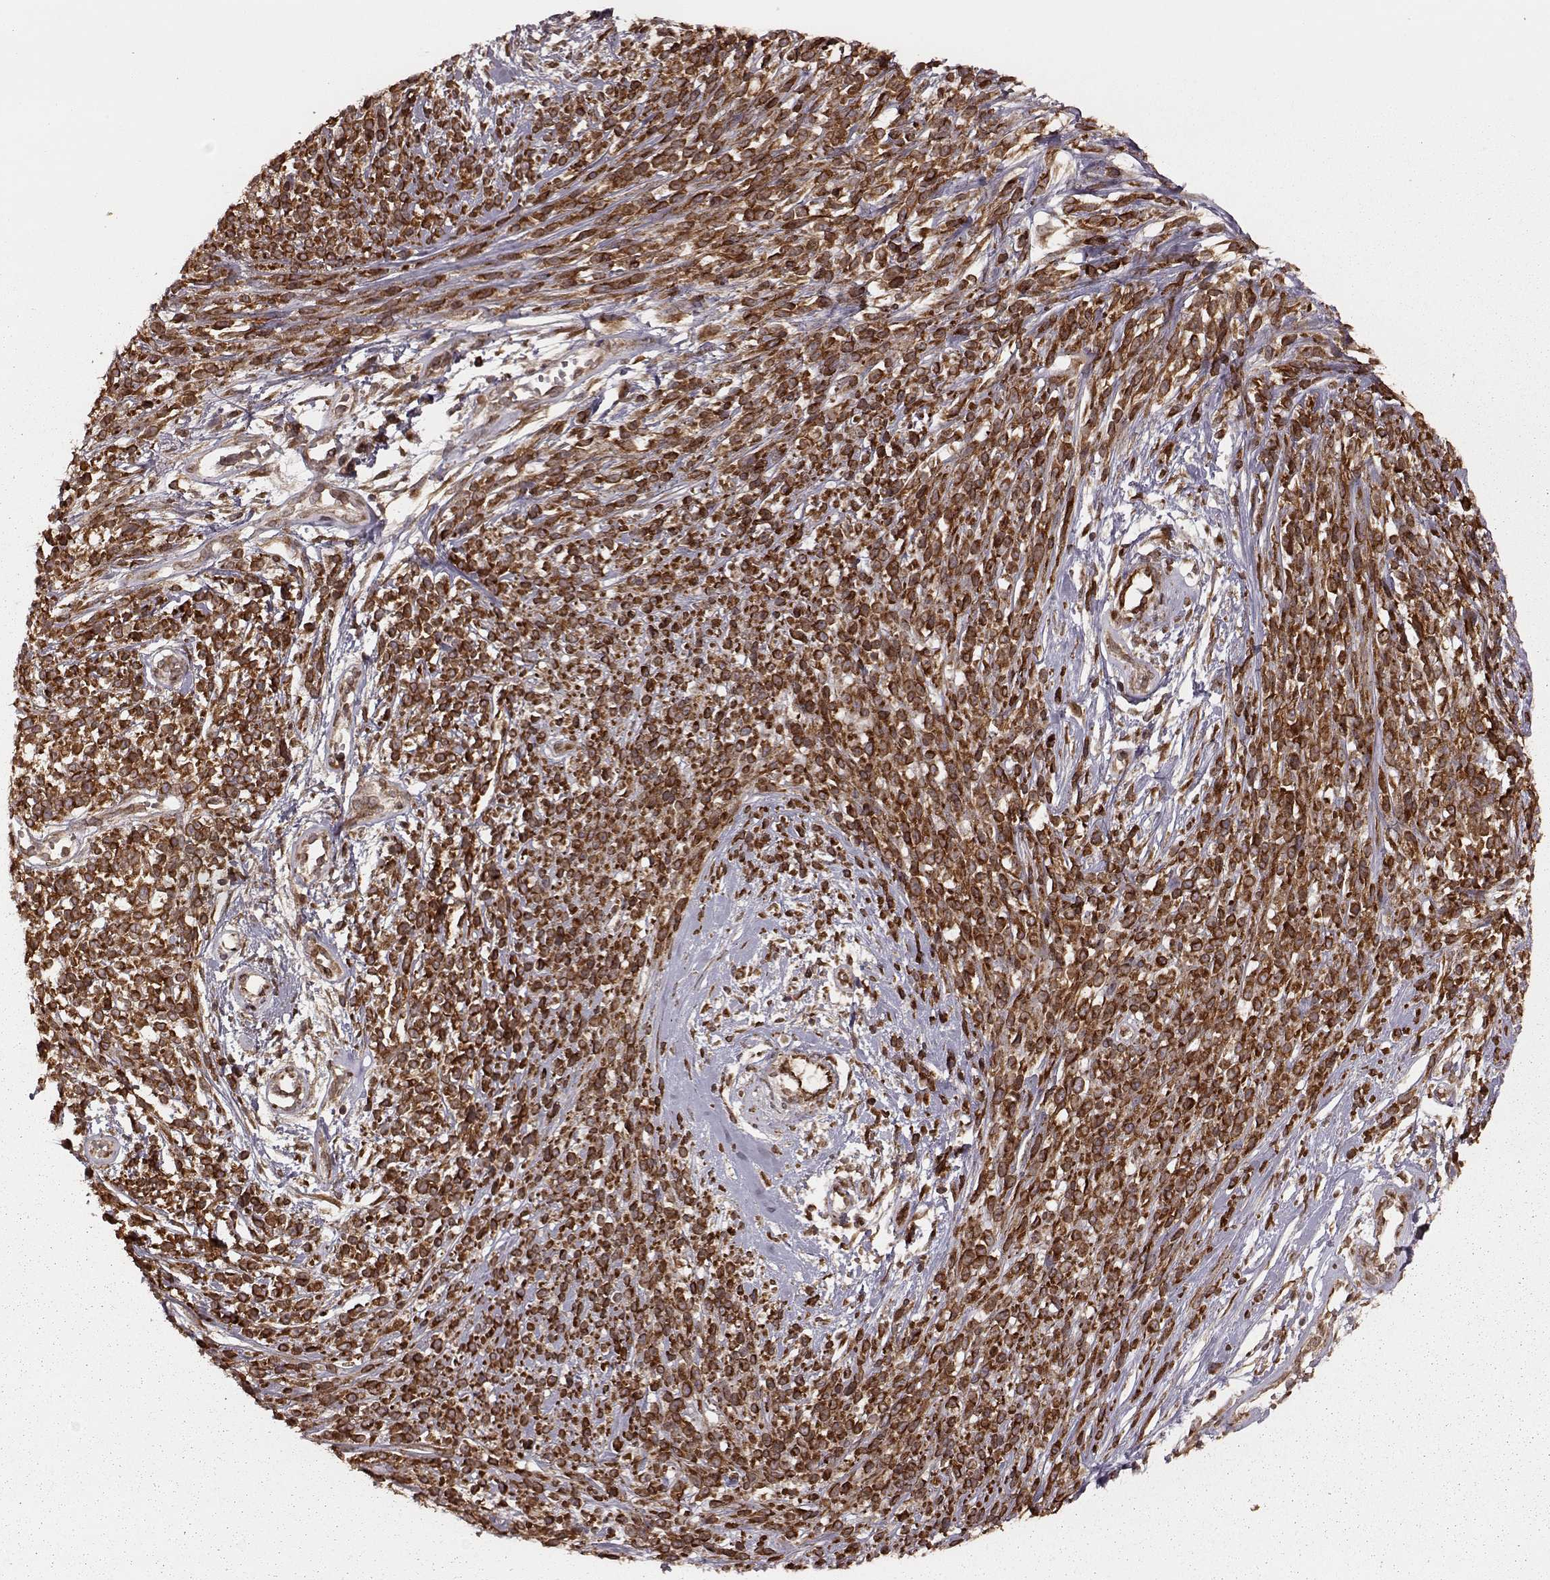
{"staining": {"intensity": "strong", "quantity": ">75%", "location": "cytoplasmic/membranous"}, "tissue": "melanoma", "cell_type": "Tumor cells", "image_type": "cancer", "snomed": [{"axis": "morphology", "description": "Malignant melanoma, NOS"}, {"axis": "topography", "description": "Skin"}, {"axis": "topography", "description": "Skin of trunk"}], "caption": "Tumor cells exhibit high levels of strong cytoplasmic/membranous expression in approximately >75% of cells in malignant melanoma.", "gene": "AGPAT1", "patient": {"sex": "male", "age": 74}}